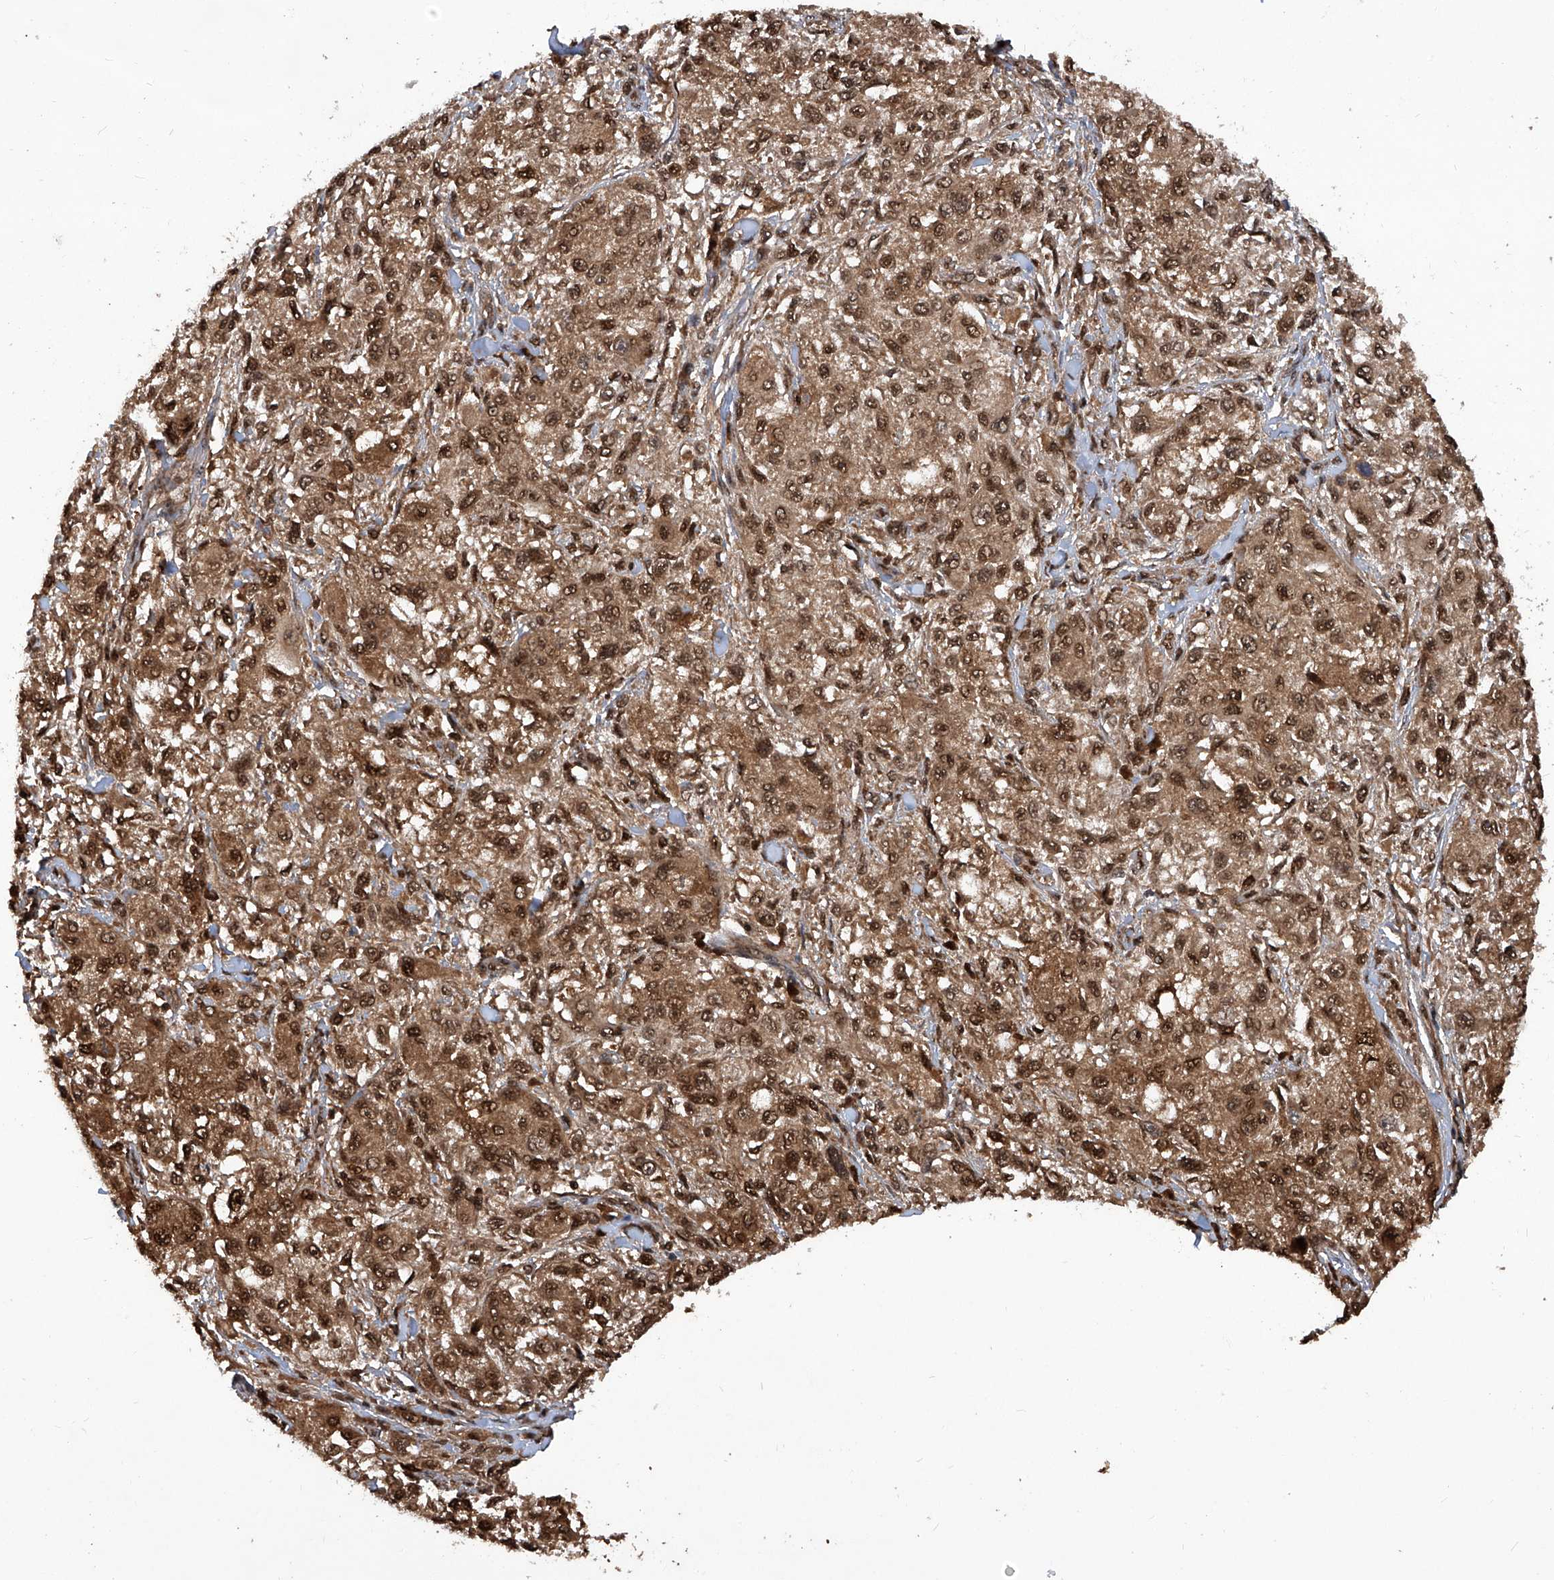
{"staining": {"intensity": "strong", "quantity": ">75%", "location": "cytoplasmic/membranous,nuclear"}, "tissue": "melanoma", "cell_type": "Tumor cells", "image_type": "cancer", "snomed": [{"axis": "morphology", "description": "Necrosis, NOS"}, {"axis": "morphology", "description": "Malignant melanoma, NOS"}, {"axis": "topography", "description": "Skin"}], "caption": "A high amount of strong cytoplasmic/membranous and nuclear staining is present in approximately >75% of tumor cells in malignant melanoma tissue.", "gene": "PSMB1", "patient": {"sex": "female", "age": 87}}